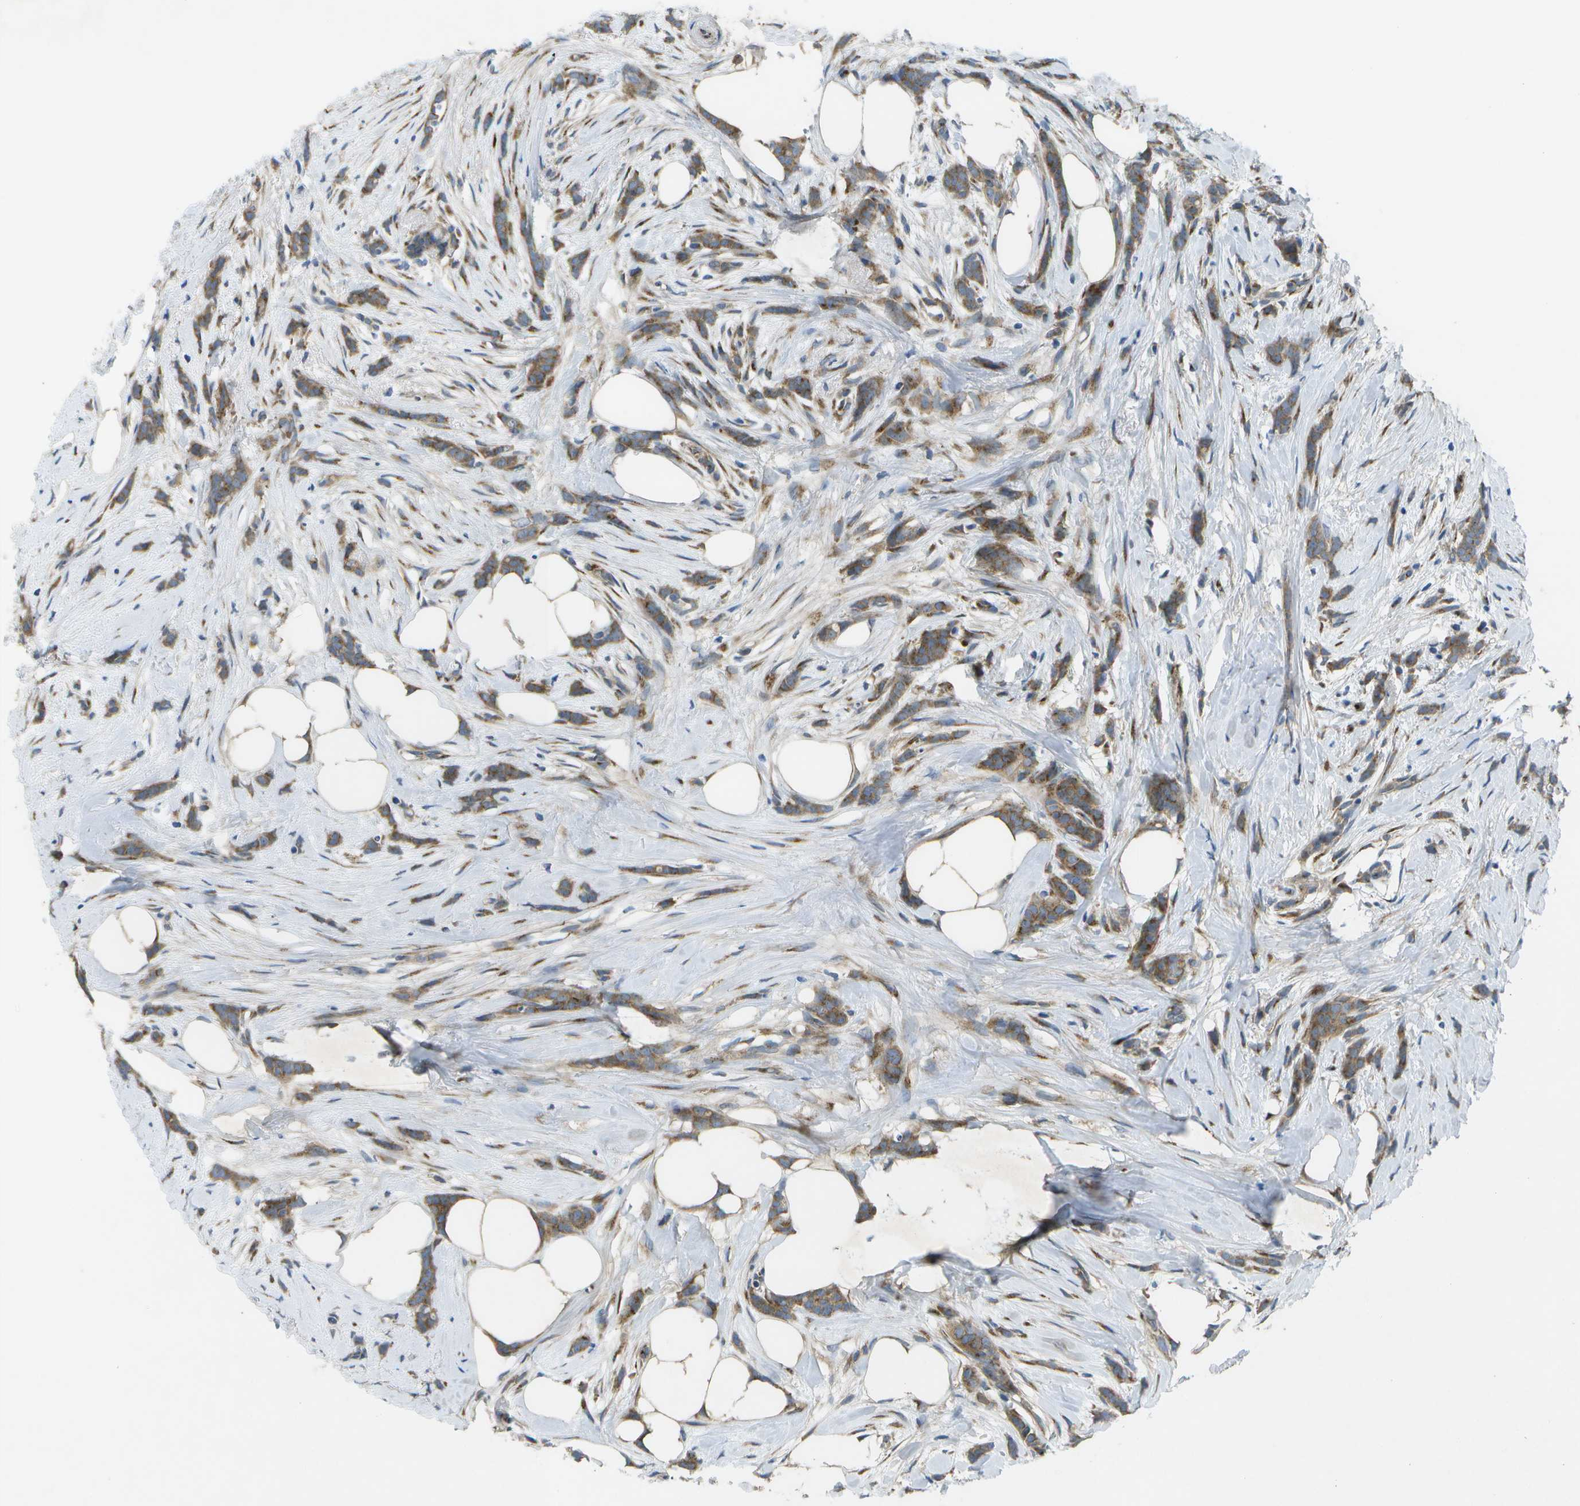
{"staining": {"intensity": "moderate", "quantity": ">75%", "location": "cytoplasmic/membranous"}, "tissue": "breast cancer", "cell_type": "Tumor cells", "image_type": "cancer", "snomed": [{"axis": "morphology", "description": "Lobular carcinoma, in situ"}, {"axis": "morphology", "description": "Lobular carcinoma"}, {"axis": "topography", "description": "Breast"}], "caption": "Protein analysis of breast cancer tissue displays moderate cytoplasmic/membranous staining in approximately >75% of tumor cells.", "gene": "QSOX2", "patient": {"sex": "female", "age": 41}}